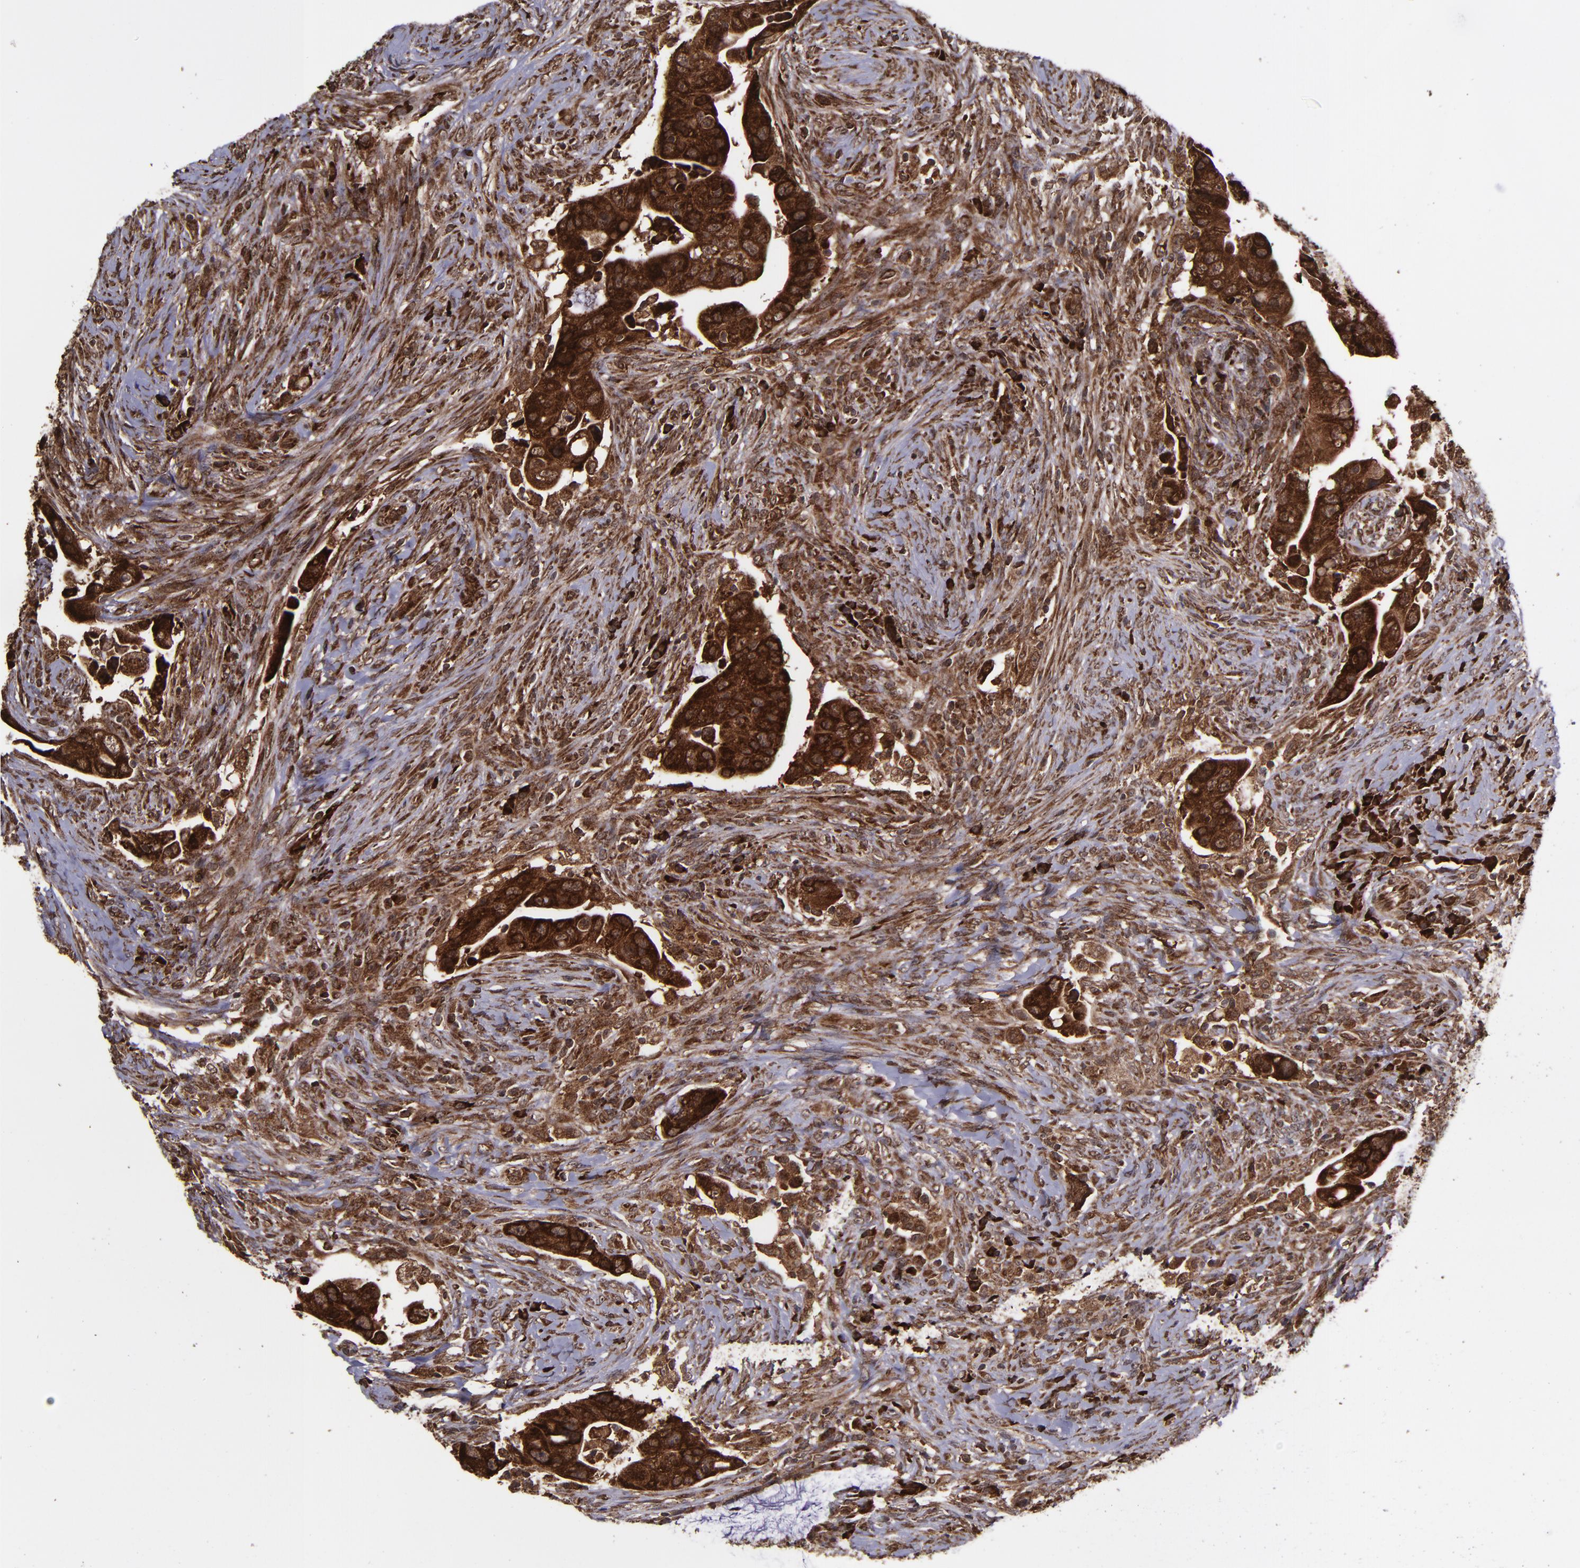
{"staining": {"intensity": "strong", "quantity": ">75%", "location": "cytoplasmic/membranous,nuclear"}, "tissue": "colorectal cancer", "cell_type": "Tumor cells", "image_type": "cancer", "snomed": [{"axis": "morphology", "description": "Adenocarcinoma, NOS"}, {"axis": "topography", "description": "Rectum"}], "caption": "This is a histology image of IHC staining of adenocarcinoma (colorectal), which shows strong staining in the cytoplasmic/membranous and nuclear of tumor cells.", "gene": "EIF4ENIF1", "patient": {"sex": "female", "age": 71}}